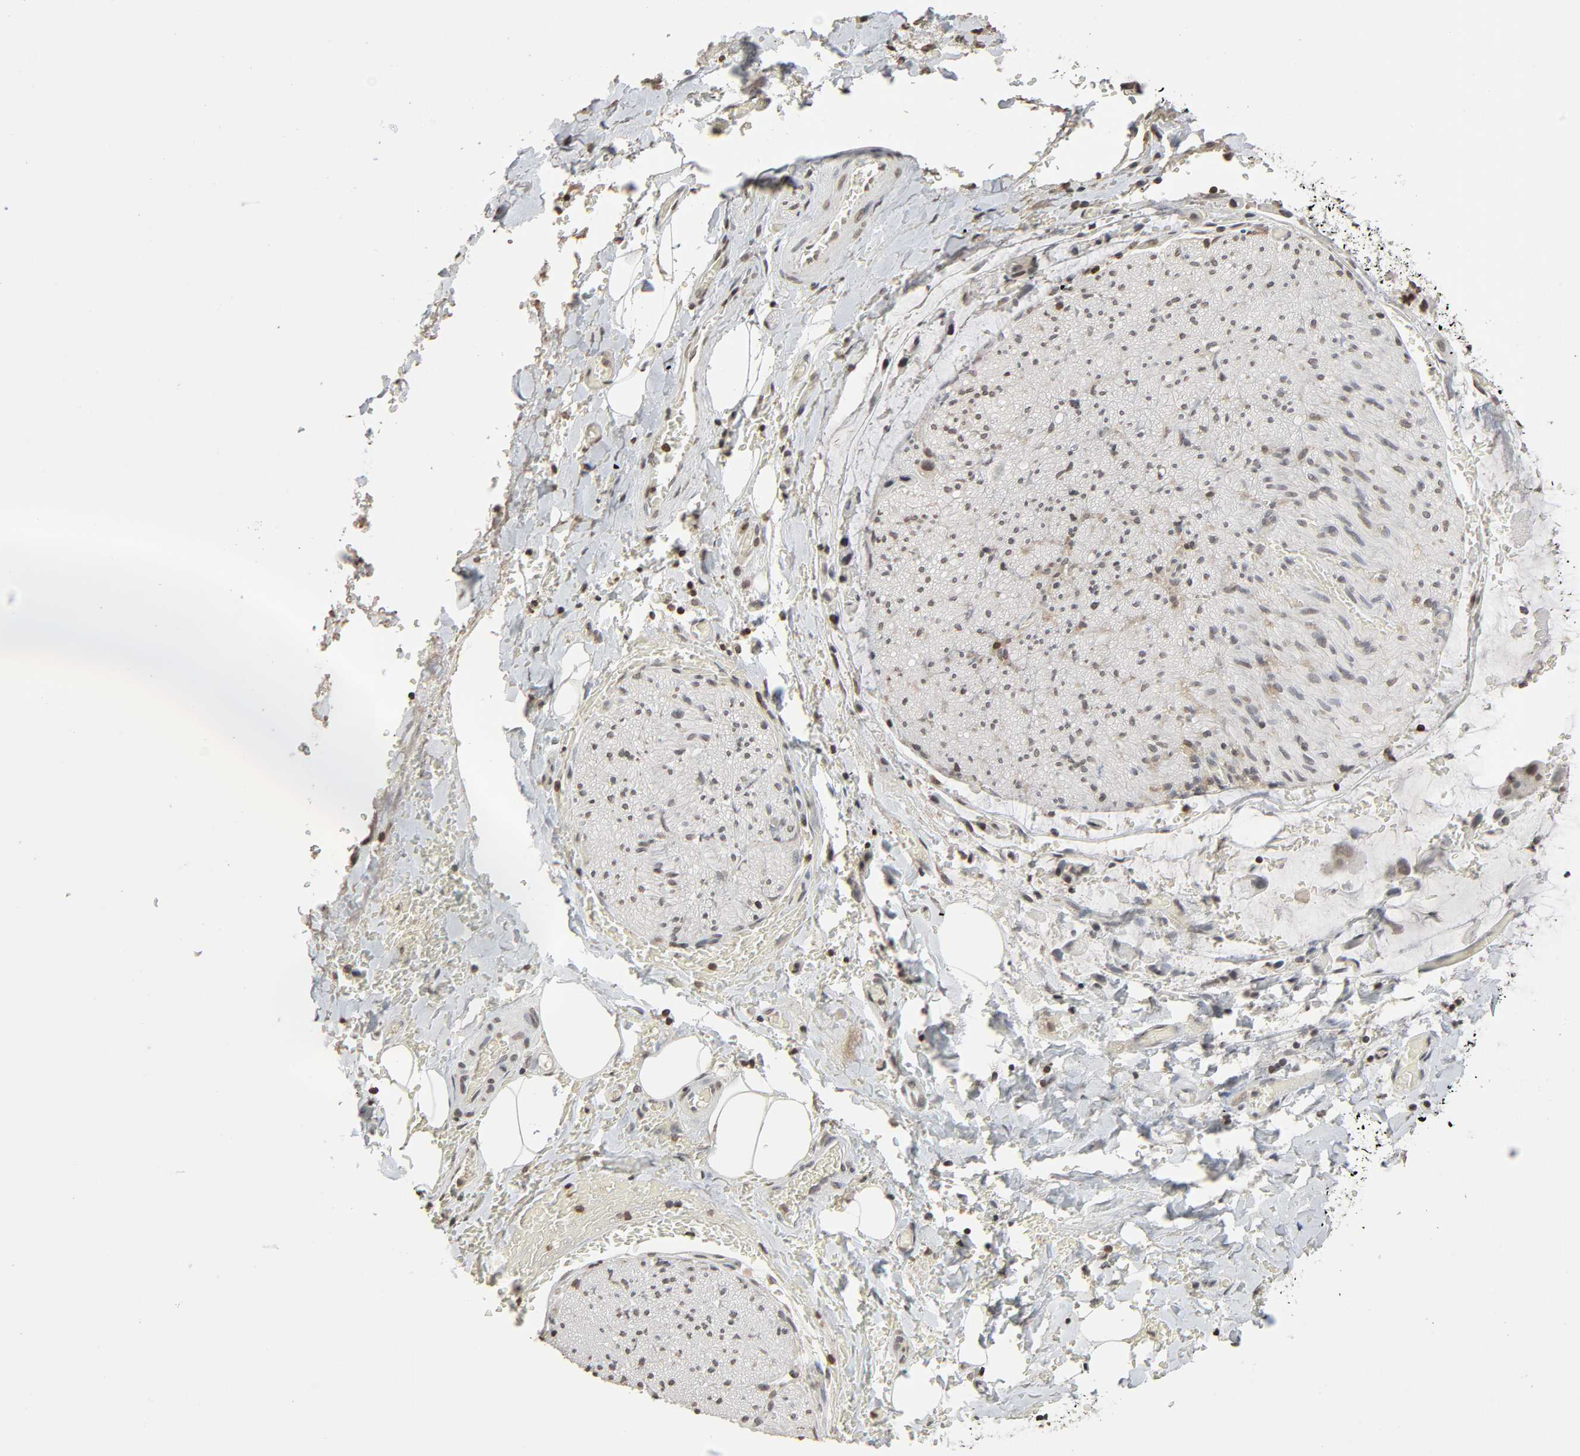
{"staining": {"intensity": "weak", "quantity": ">75%", "location": "nuclear"}, "tissue": "adipose tissue", "cell_type": "Adipocytes", "image_type": "normal", "snomed": [{"axis": "morphology", "description": "Normal tissue, NOS"}, {"axis": "morphology", "description": "Cholangiocarcinoma"}, {"axis": "topography", "description": "Liver"}, {"axis": "topography", "description": "Peripheral nerve tissue"}], "caption": "Immunohistochemical staining of unremarkable adipose tissue shows weak nuclear protein staining in approximately >75% of adipocytes.", "gene": "STK4", "patient": {"sex": "male", "age": 50}}